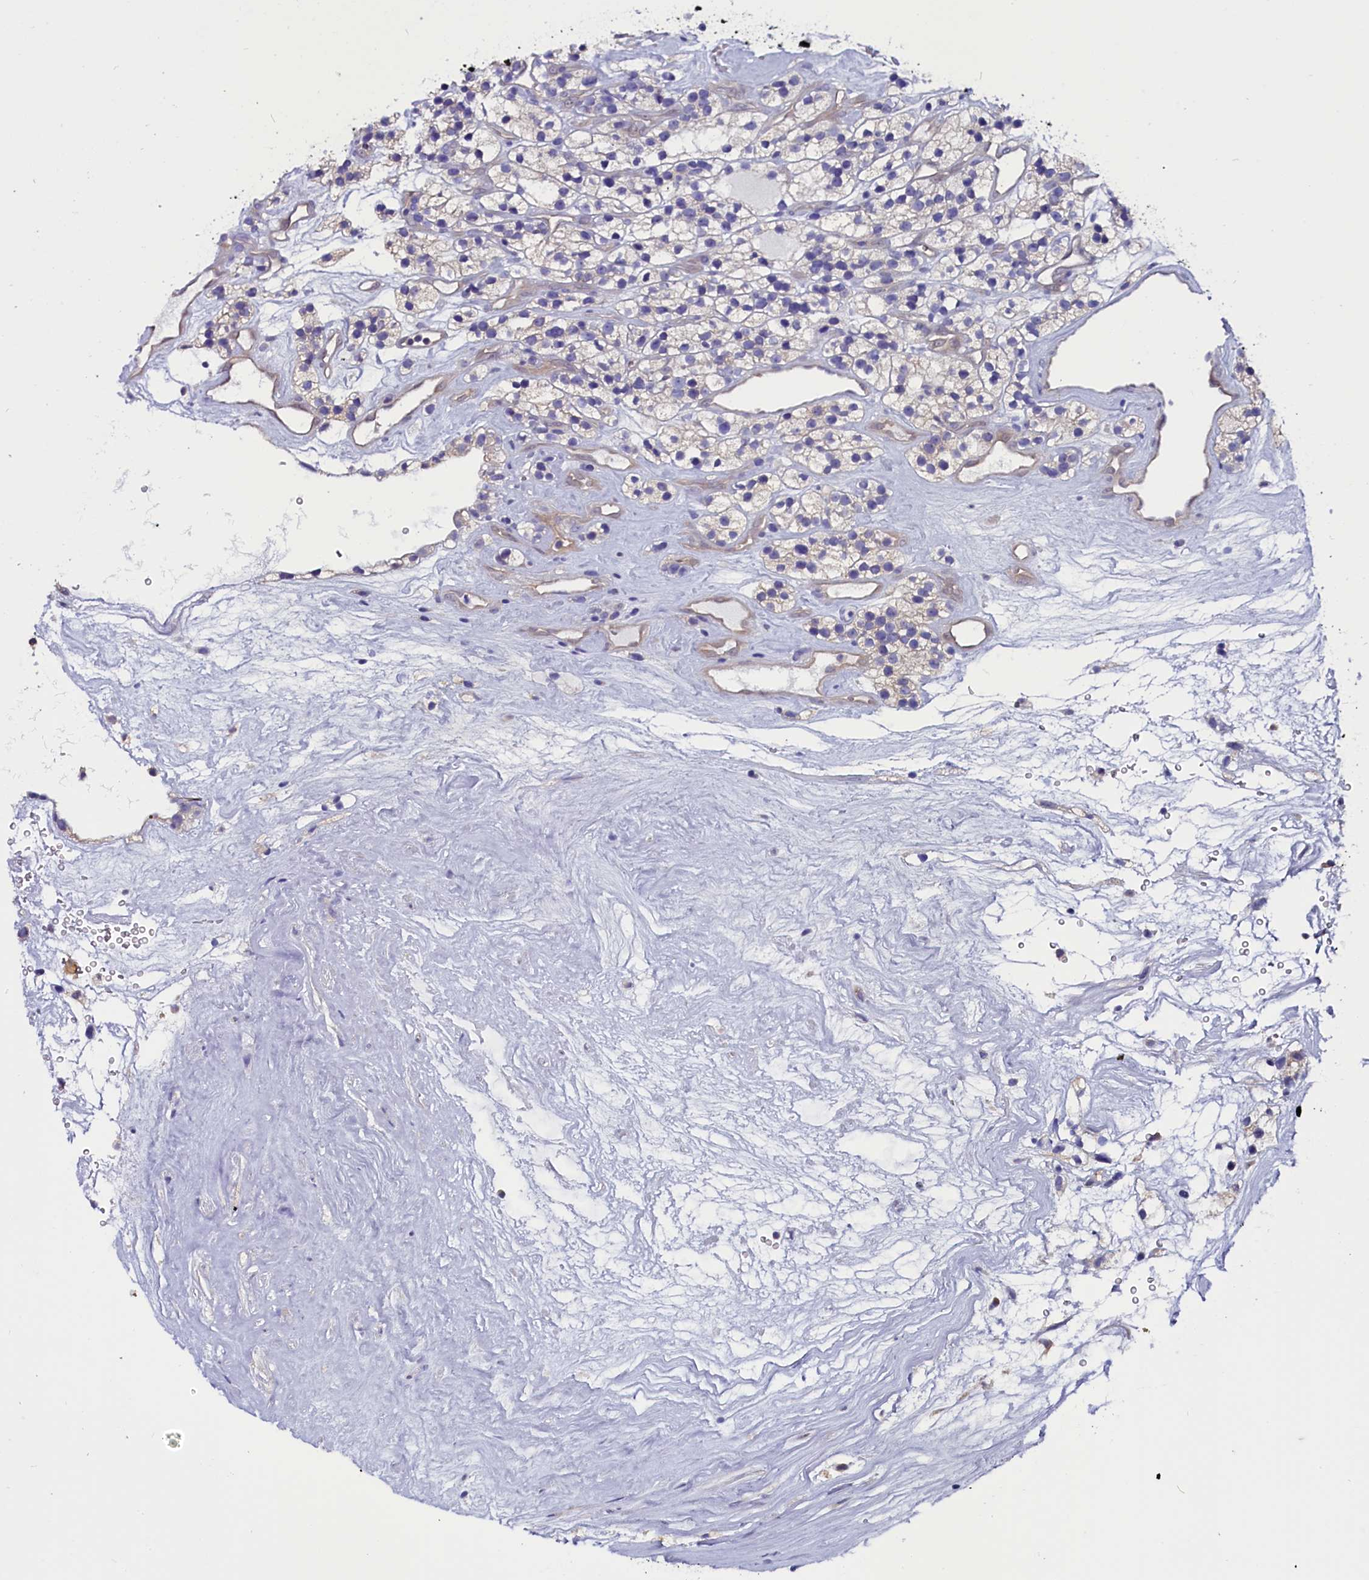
{"staining": {"intensity": "negative", "quantity": "none", "location": "none"}, "tissue": "renal cancer", "cell_type": "Tumor cells", "image_type": "cancer", "snomed": [{"axis": "morphology", "description": "Adenocarcinoma, NOS"}, {"axis": "topography", "description": "Kidney"}], "caption": "This is an immunohistochemistry photomicrograph of human renal cancer. There is no expression in tumor cells.", "gene": "CIAPIN1", "patient": {"sex": "female", "age": 57}}